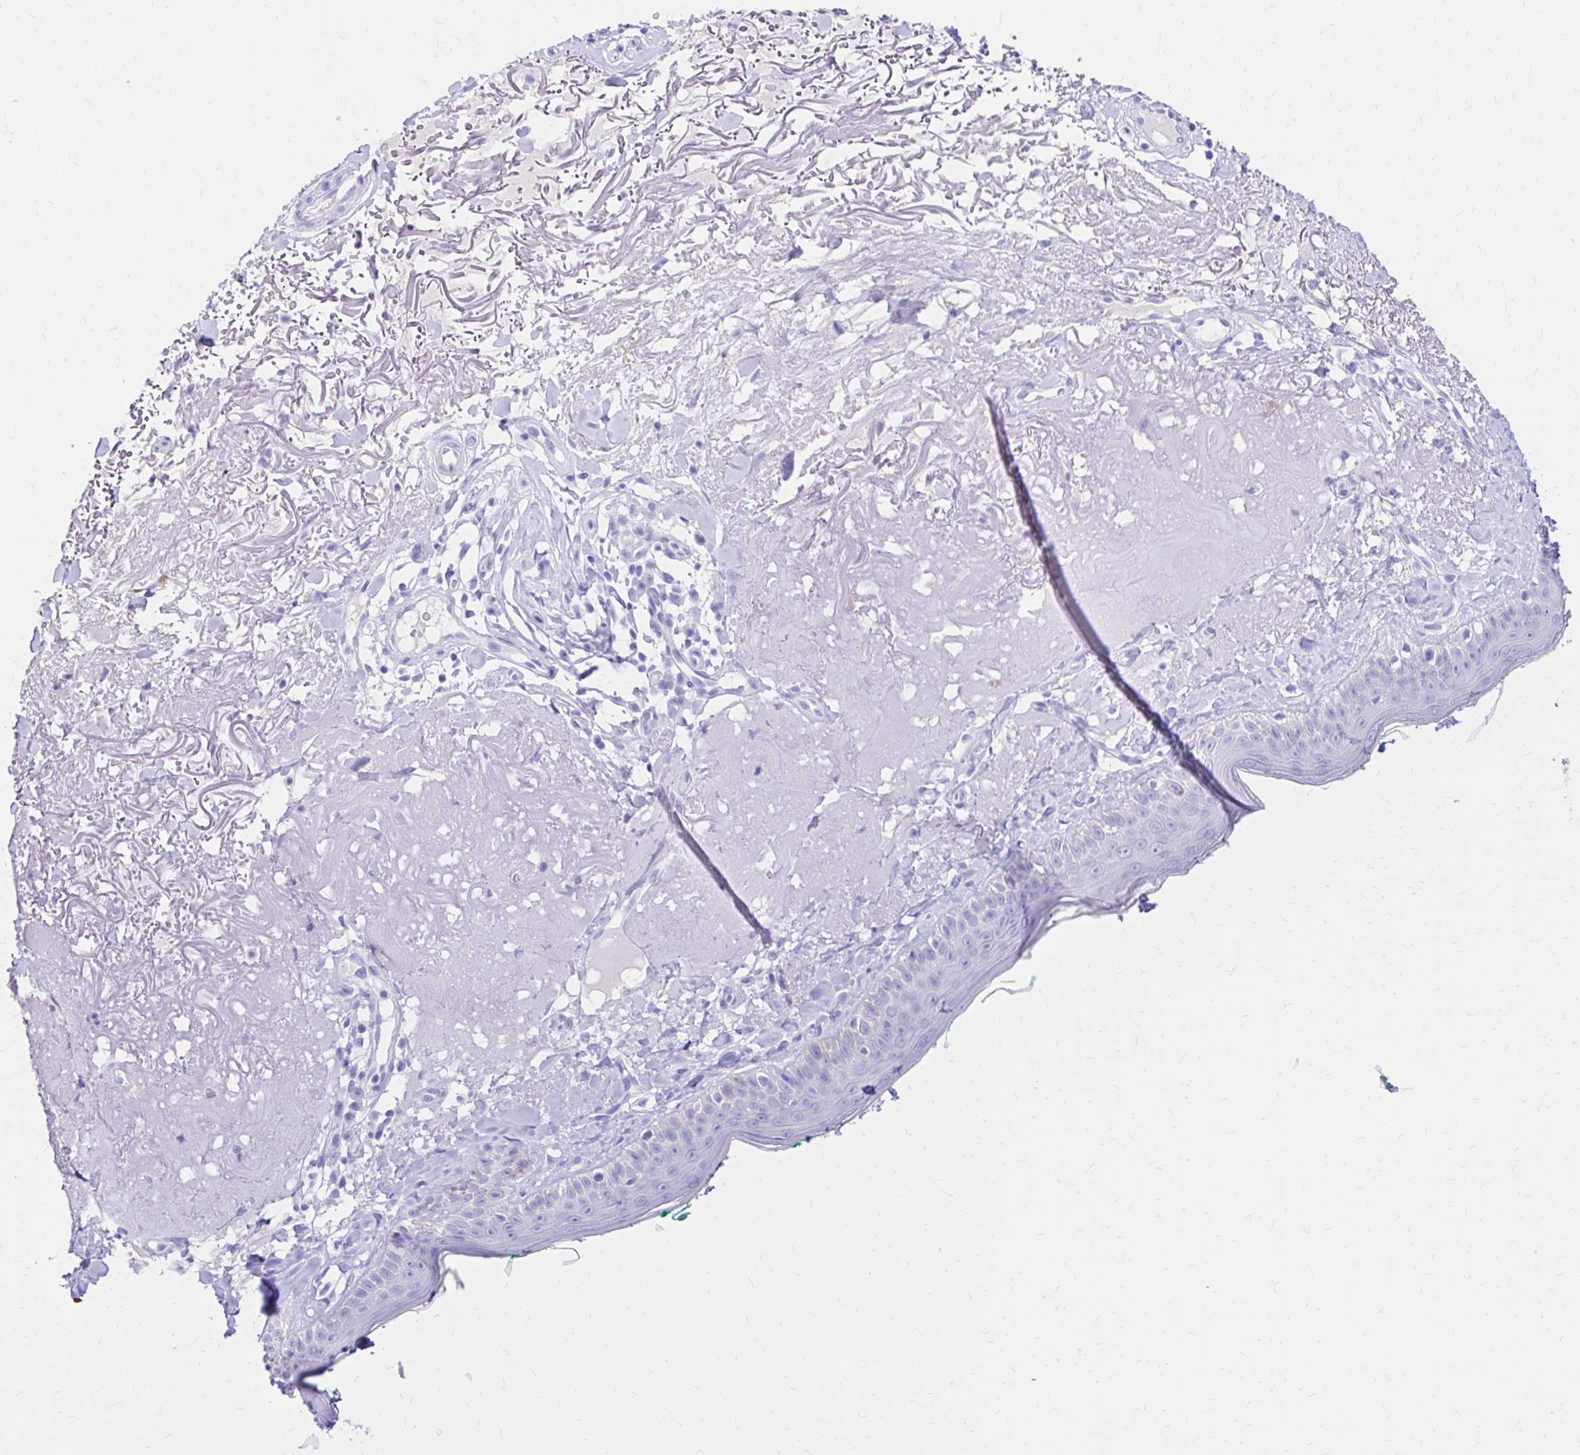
{"staining": {"intensity": "negative", "quantity": "none", "location": "none"}, "tissue": "skin", "cell_type": "Fibroblasts", "image_type": "normal", "snomed": [{"axis": "morphology", "description": "Normal tissue, NOS"}, {"axis": "topography", "description": "Skin"}], "caption": "Immunohistochemistry image of benign skin stained for a protein (brown), which exhibits no expression in fibroblasts. (DAB (3,3'-diaminobenzidine) immunohistochemistry visualized using brightfield microscopy, high magnification).", "gene": "S100G", "patient": {"sex": "male", "age": 73}}